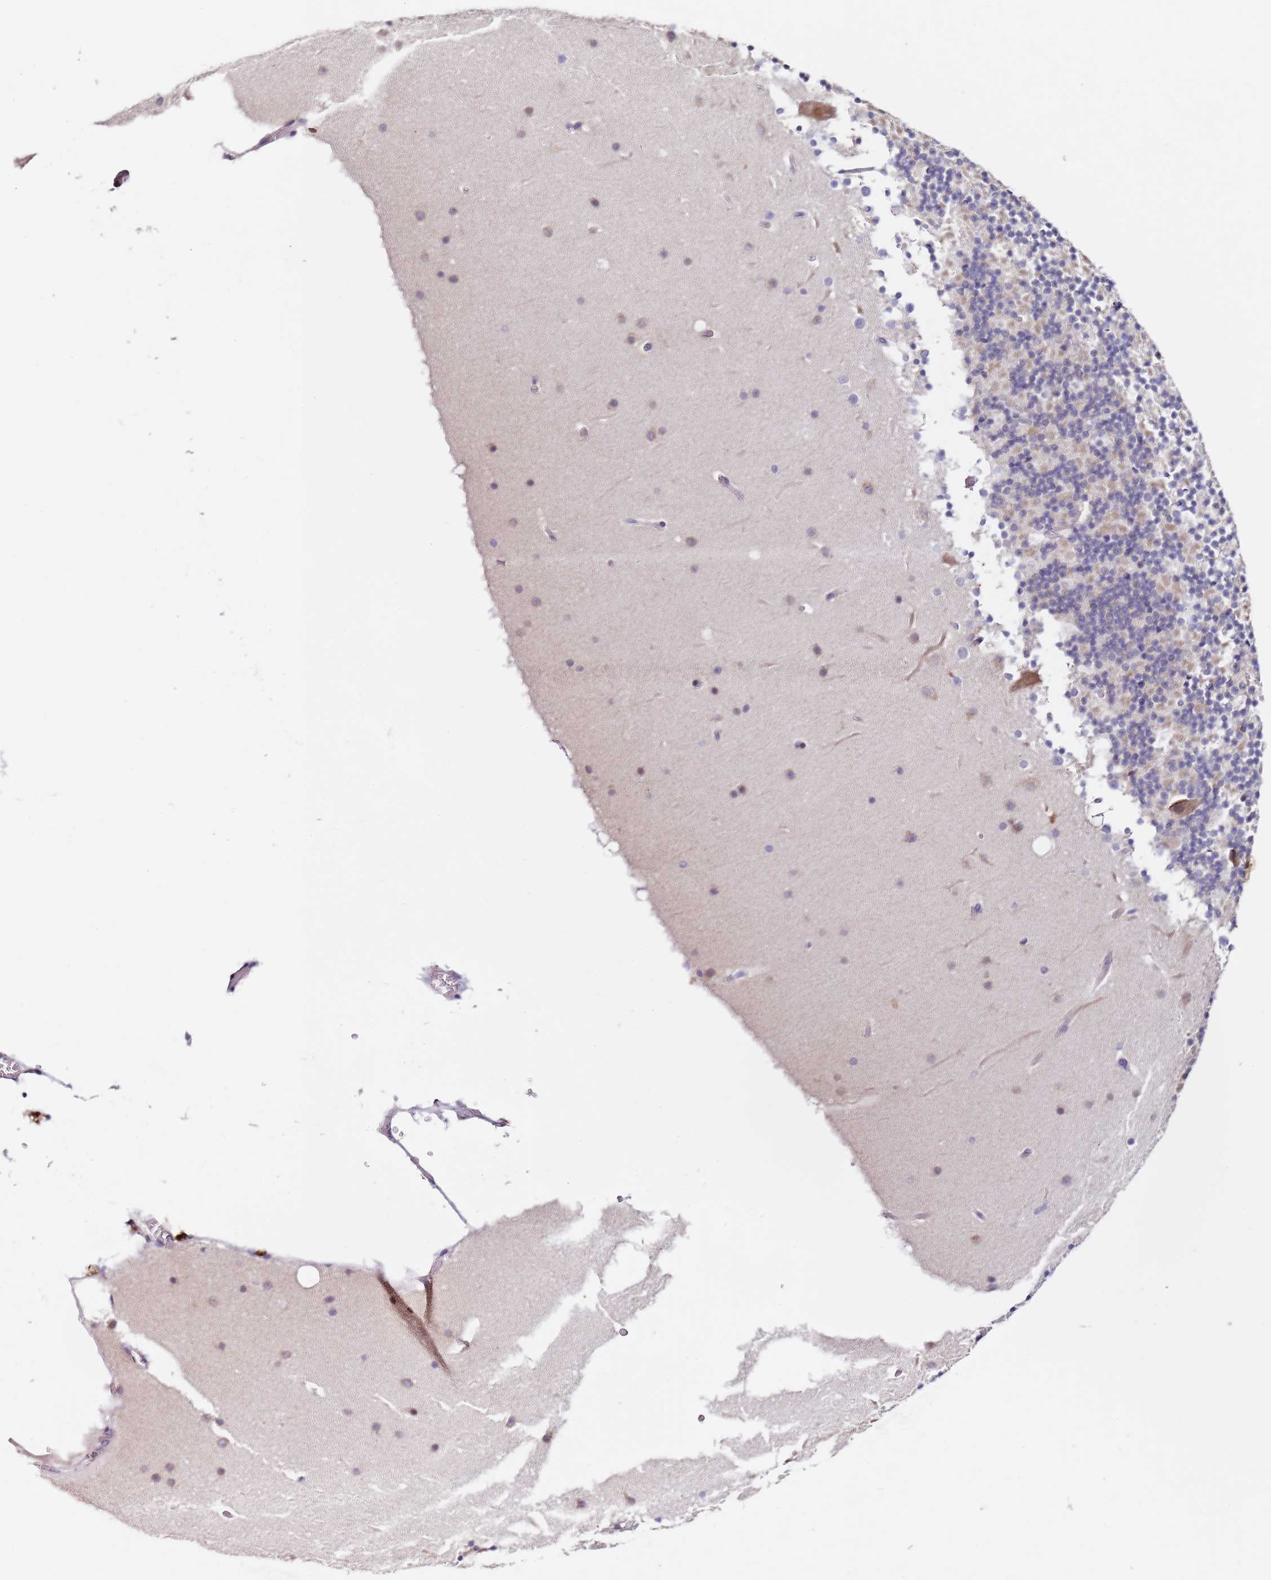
{"staining": {"intensity": "moderate", "quantity": "25%-75%", "location": "cytoplasmic/membranous"}, "tissue": "cerebellum", "cell_type": "Cells in granular layer", "image_type": "normal", "snomed": [{"axis": "morphology", "description": "Normal tissue, NOS"}, {"axis": "topography", "description": "Cerebellum"}], "caption": "Protein staining demonstrates moderate cytoplasmic/membranous staining in approximately 25%-75% of cells in granular layer in unremarkable cerebellum.", "gene": "TBC1D9", "patient": {"sex": "male", "age": 57}}